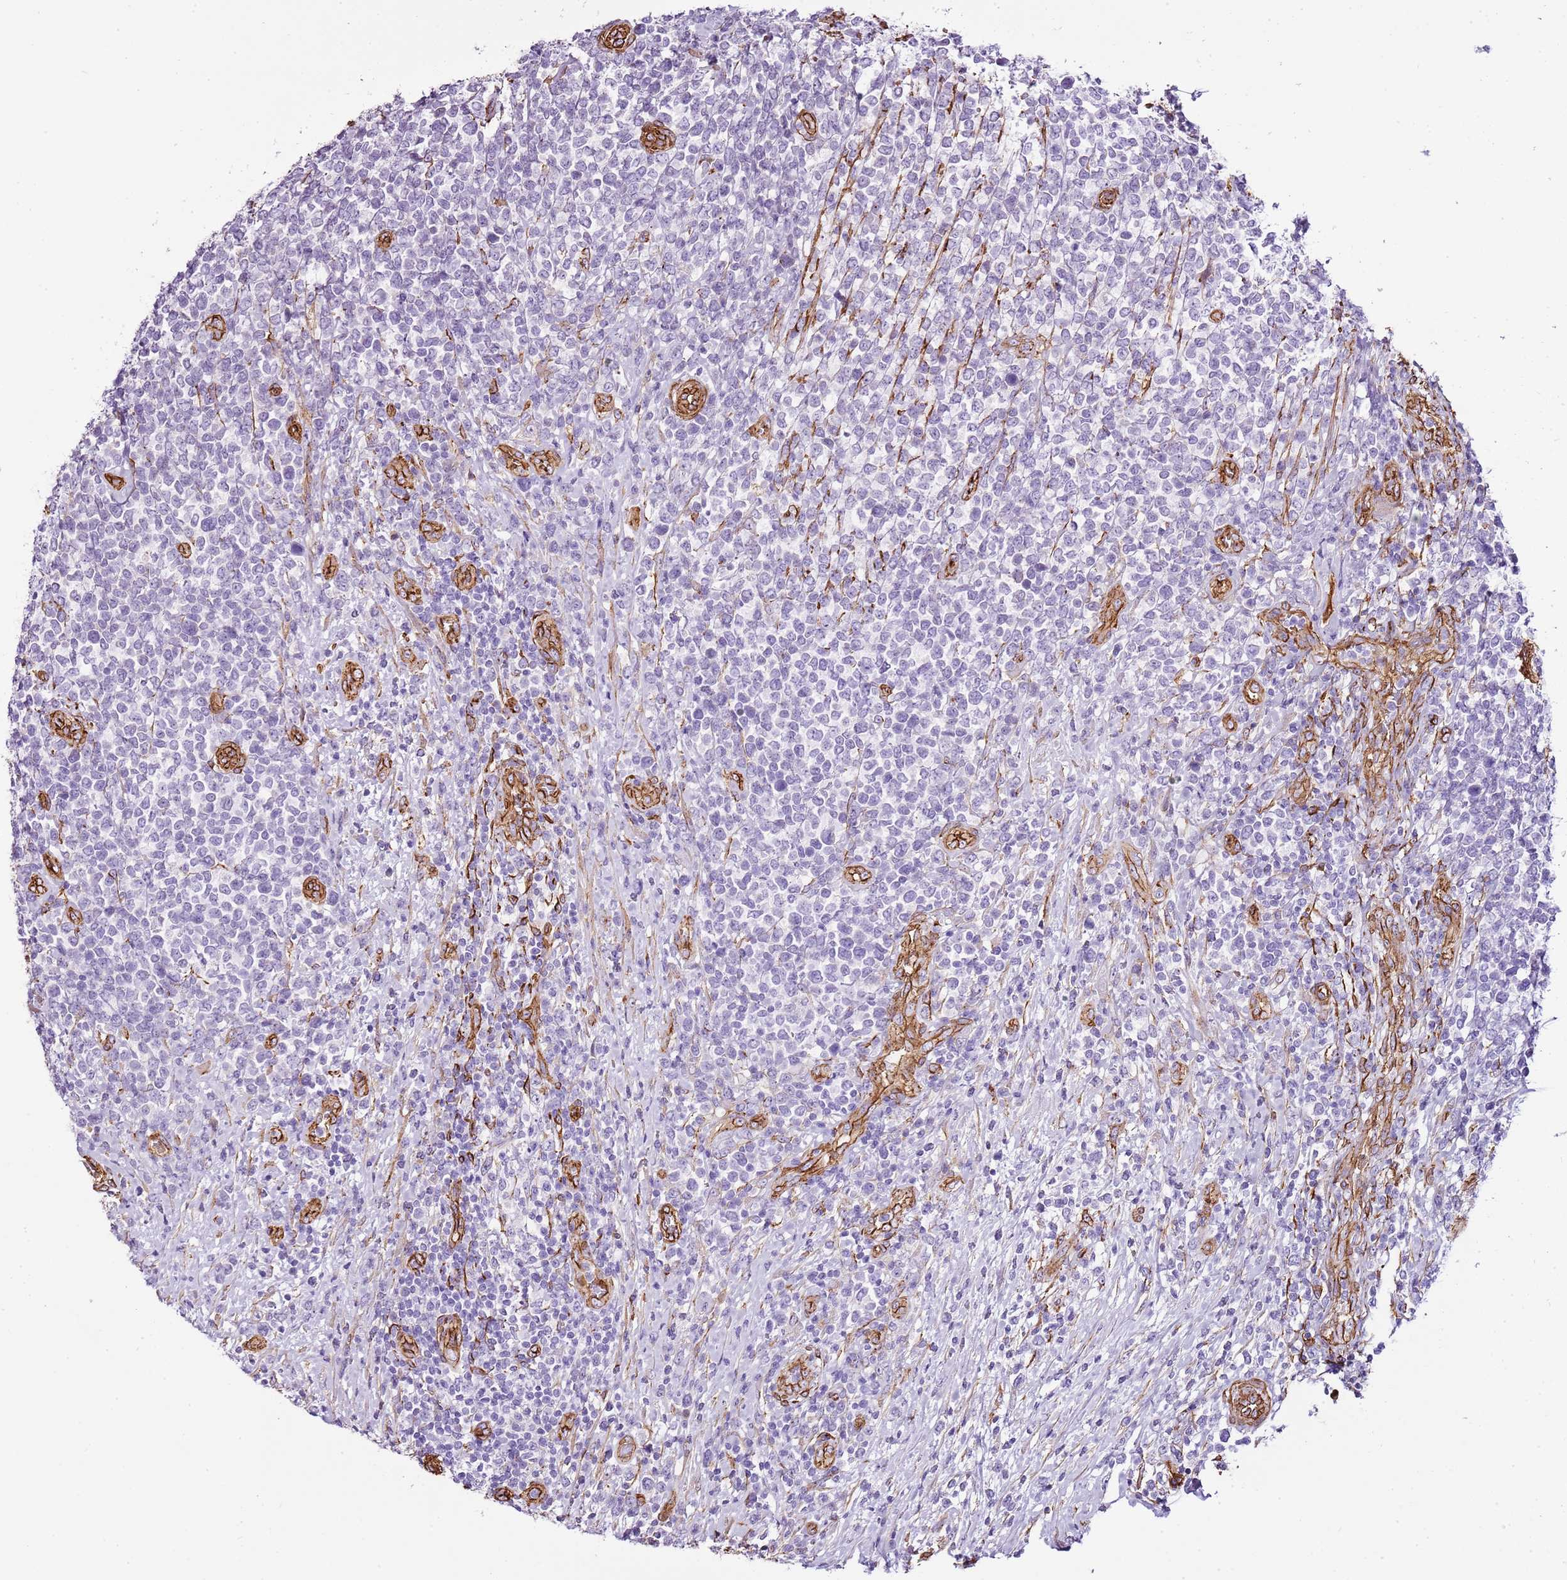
{"staining": {"intensity": "negative", "quantity": "none", "location": "none"}, "tissue": "lymphoma", "cell_type": "Tumor cells", "image_type": "cancer", "snomed": [{"axis": "morphology", "description": "Malignant lymphoma, non-Hodgkin's type, High grade"}, {"axis": "topography", "description": "Soft tissue"}], "caption": "Immunohistochemistry photomicrograph of neoplastic tissue: lymphoma stained with DAB (3,3'-diaminobenzidine) shows no significant protein positivity in tumor cells.", "gene": "CTDSPL", "patient": {"sex": "female", "age": 56}}